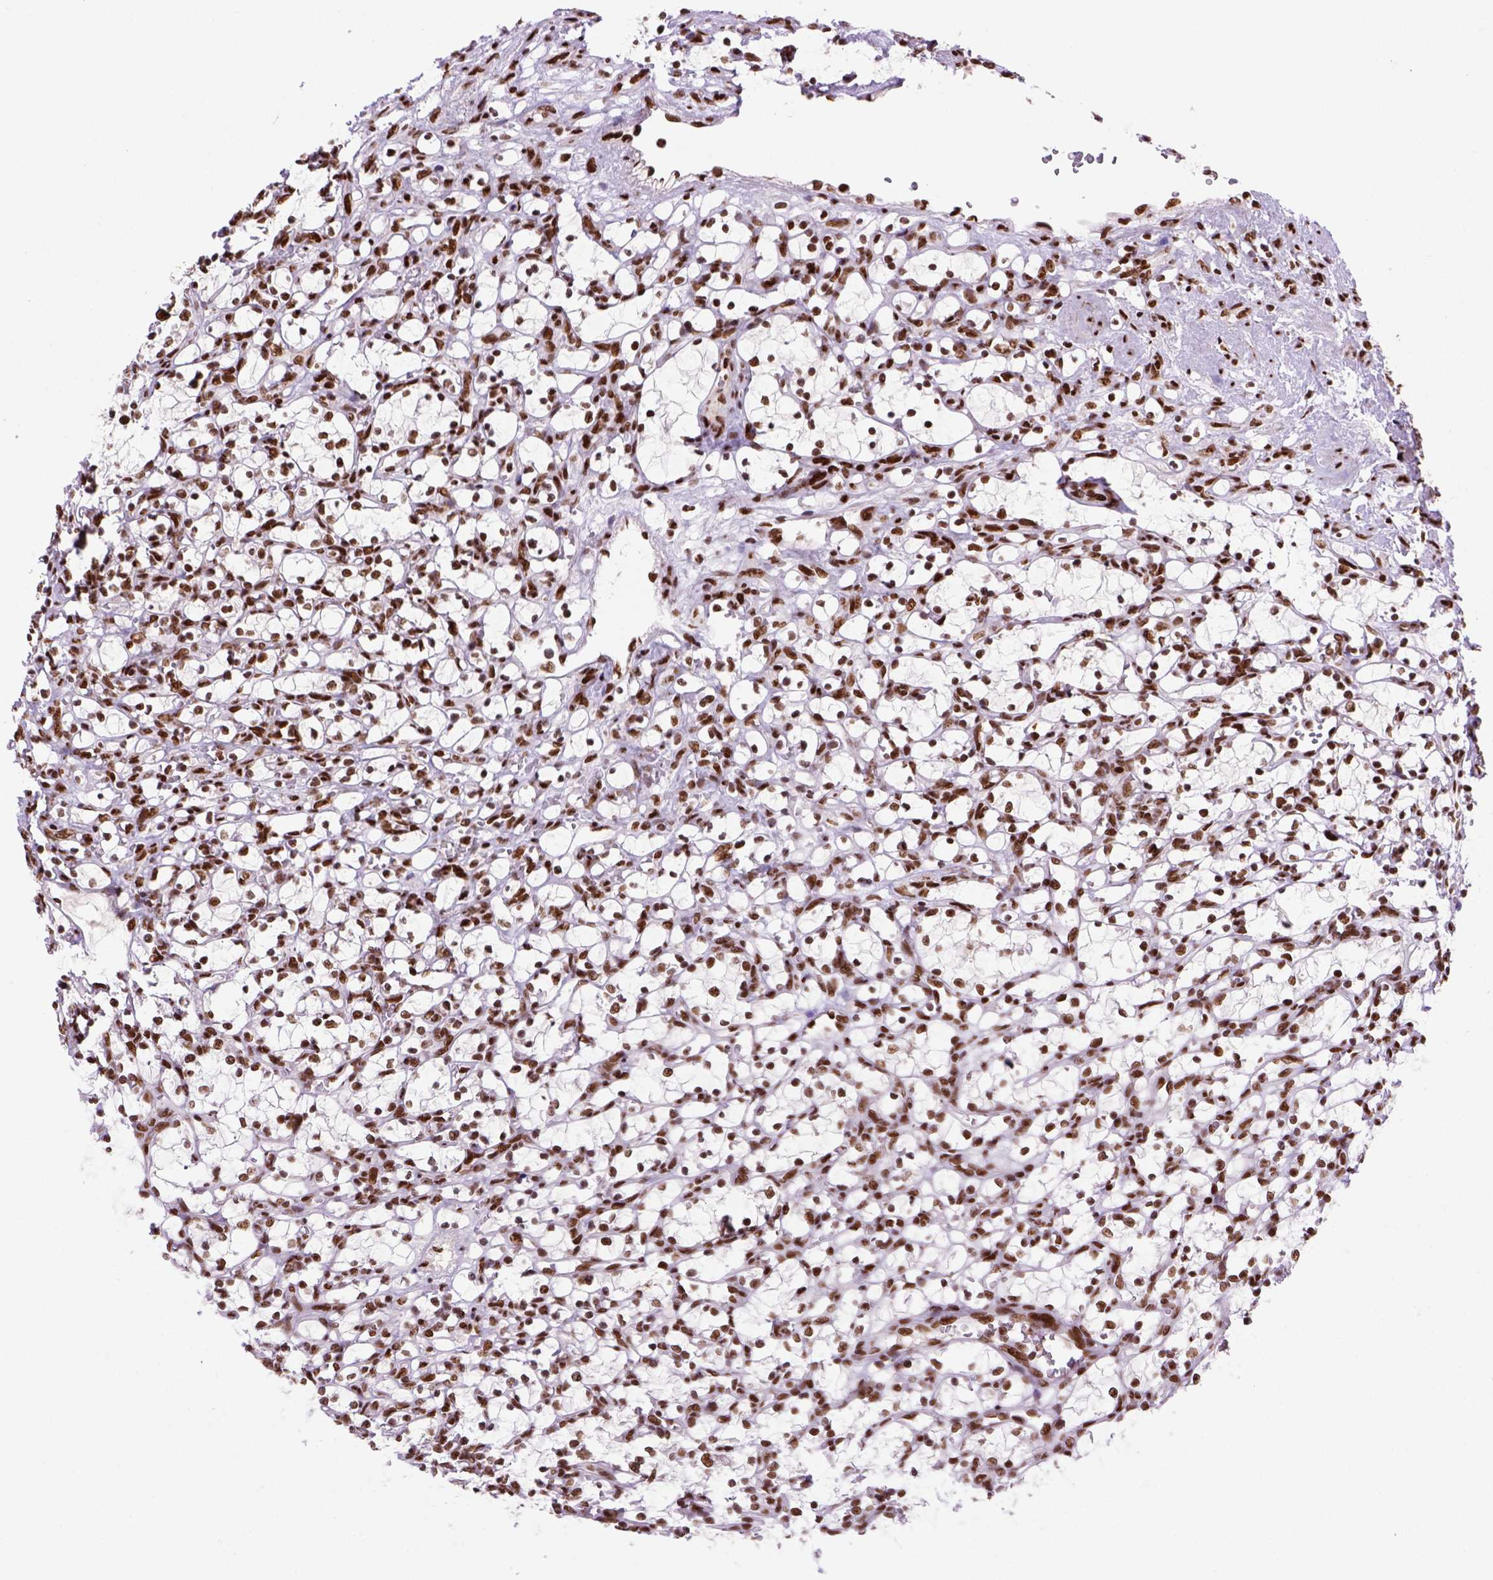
{"staining": {"intensity": "strong", "quantity": ">75%", "location": "nuclear"}, "tissue": "renal cancer", "cell_type": "Tumor cells", "image_type": "cancer", "snomed": [{"axis": "morphology", "description": "Adenocarcinoma, NOS"}, {"axis": "topography", "description": "Kidney"}], "caption": "Renal adenocarcinoma stained with immunohistochemistry shows strong nuclear staining in approximately >75% of tumor cells.", "gene": "NSMCE2", "patient": {"sex": "female", "age": 69}}